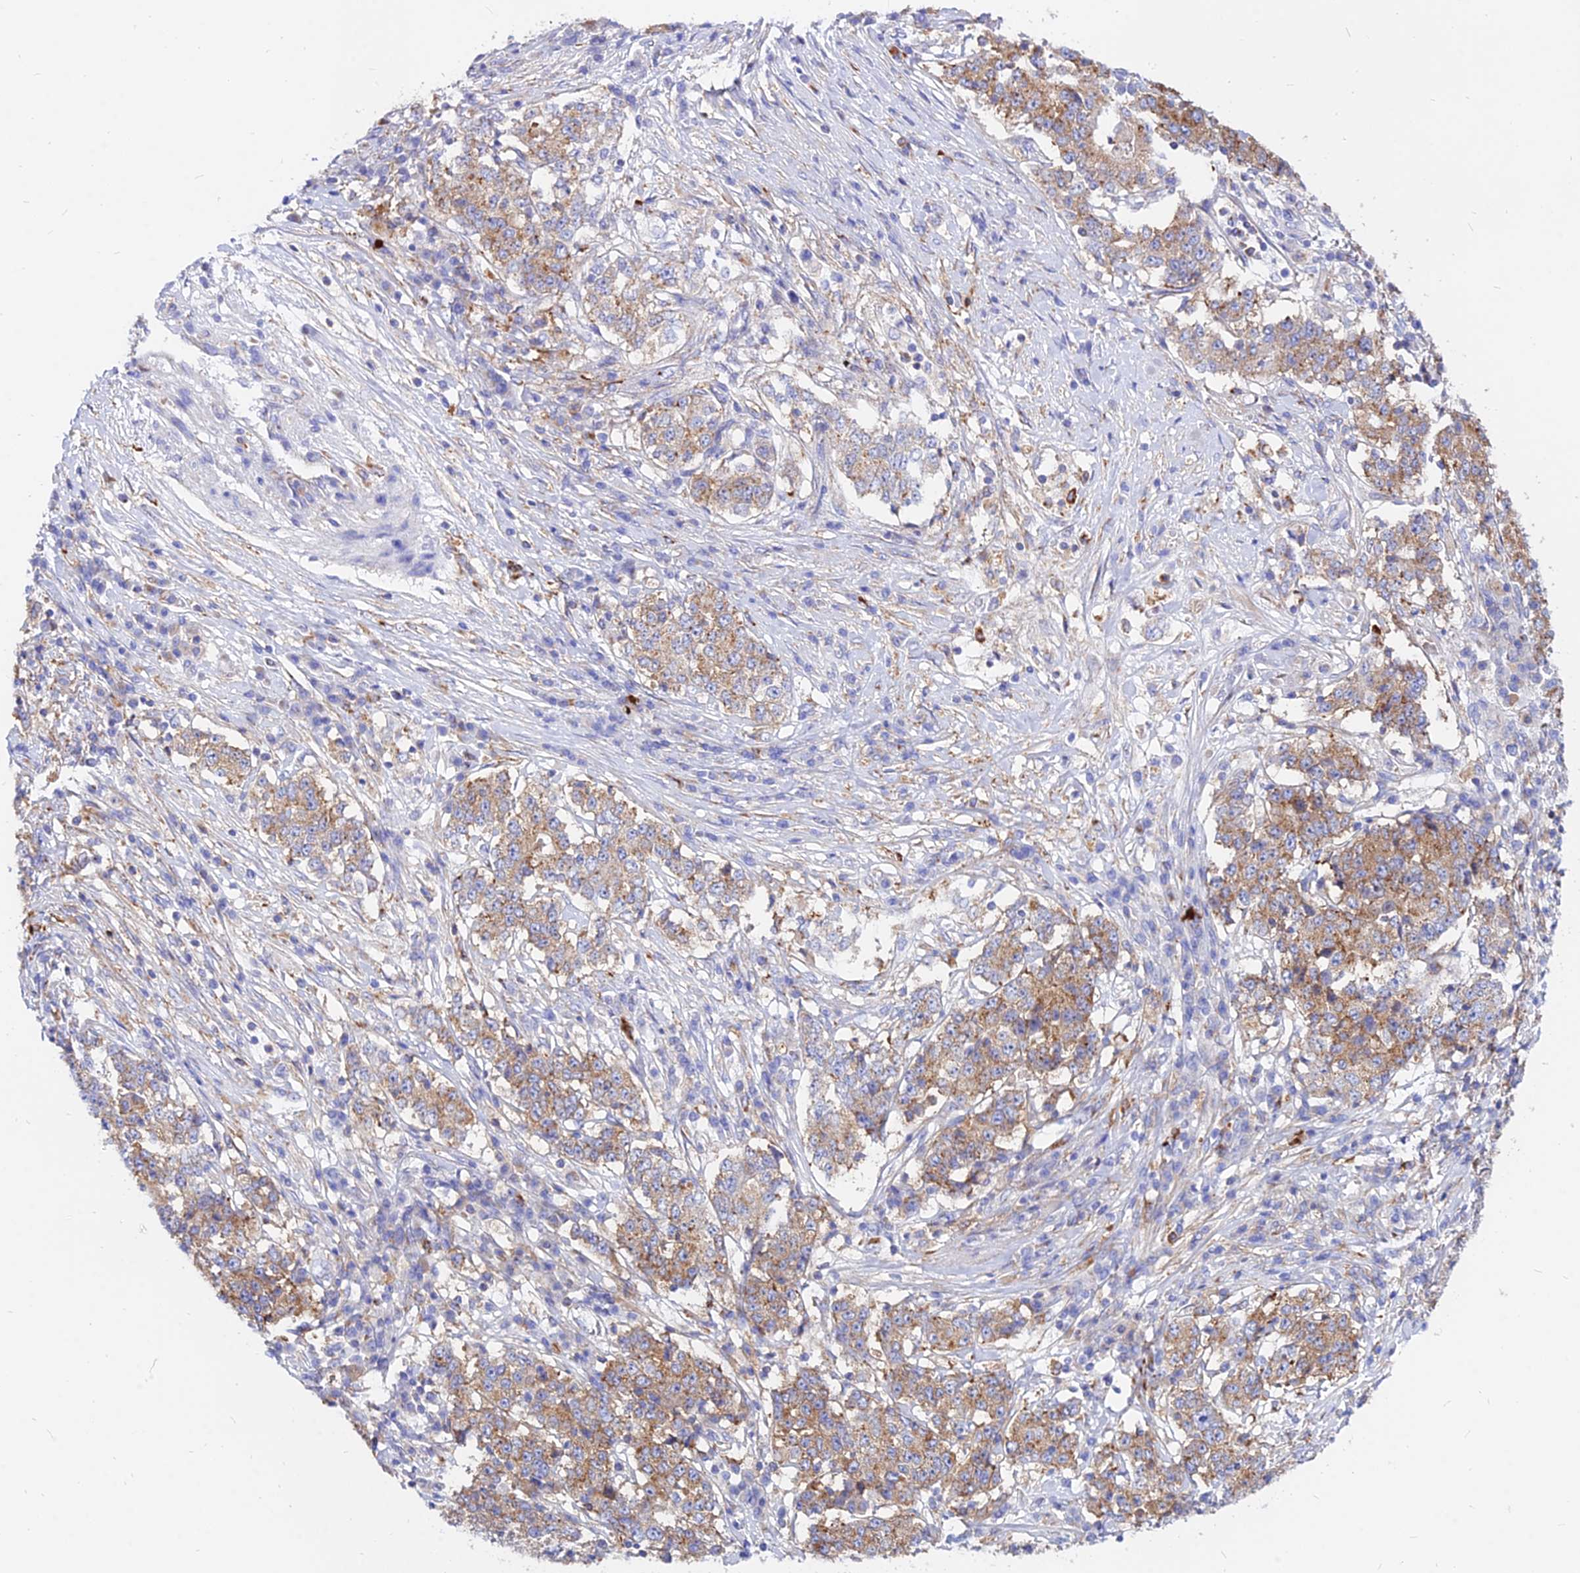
{"staining": {"intensity": "moderate", "quantity": ">75%", "location": "cytoplasmic/membranous"}, "tissue": "stomach cancer", "cell_type": "Tumor cells", "image_type": "cancer", "snomed": [{"axis": "morphology", "description": "Adenocarcinoma, NOS"}, {"axis": "topography", "description": "Stomach"}], "caption": "High-magnification brightfield microscopy of stomach cancer stained with DAB (brown) and counterstained with hematoxylin (blue). tumor cells exhibit moderate cytoplasmic/membranous expression is identified in approximately>75% of cells.", "gene": "AGTRAP", "patient": {"sex": "male", "age": 59}}